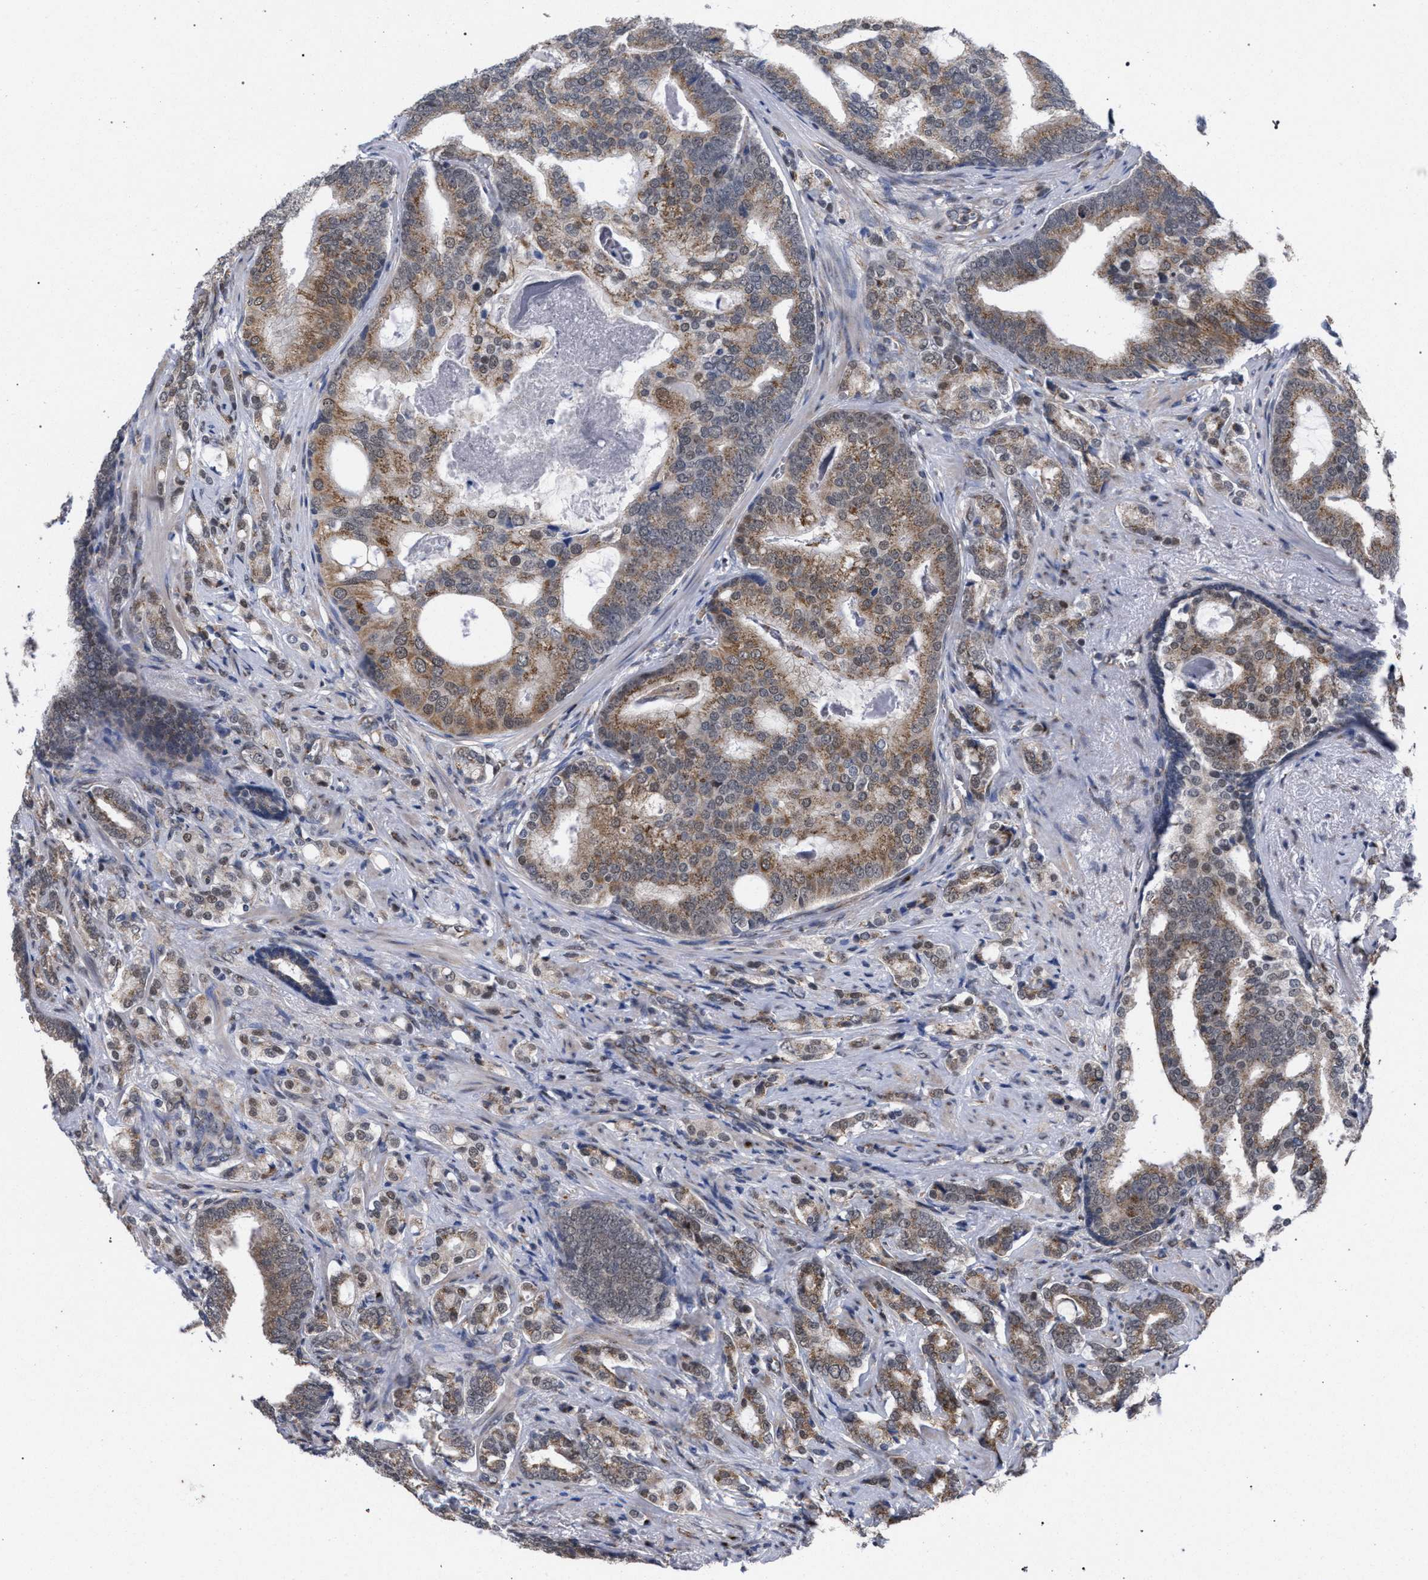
{"staining": {"intensity": "moderate", "quantity": ">75%", "location": "cytoplasmic/membranous"}, "tissue": "prostate cancer", "cell_type": "Tumor cells", "image_type": "cancer", "snomed": [{"axis": "morphology", "description": "Adenocarcinoma, Low grade"}, {"axis": "topography", "description": "Prostate"}], "caption": "Immunohistochemistry (IHC) of prostate cancer demonstrates medium levels of moderate cytoplasmic/membranous staining in approximately >75% of tumor cells.", "gene": "GOLGA2", "patient": {"sex": "male", "age": 58}}